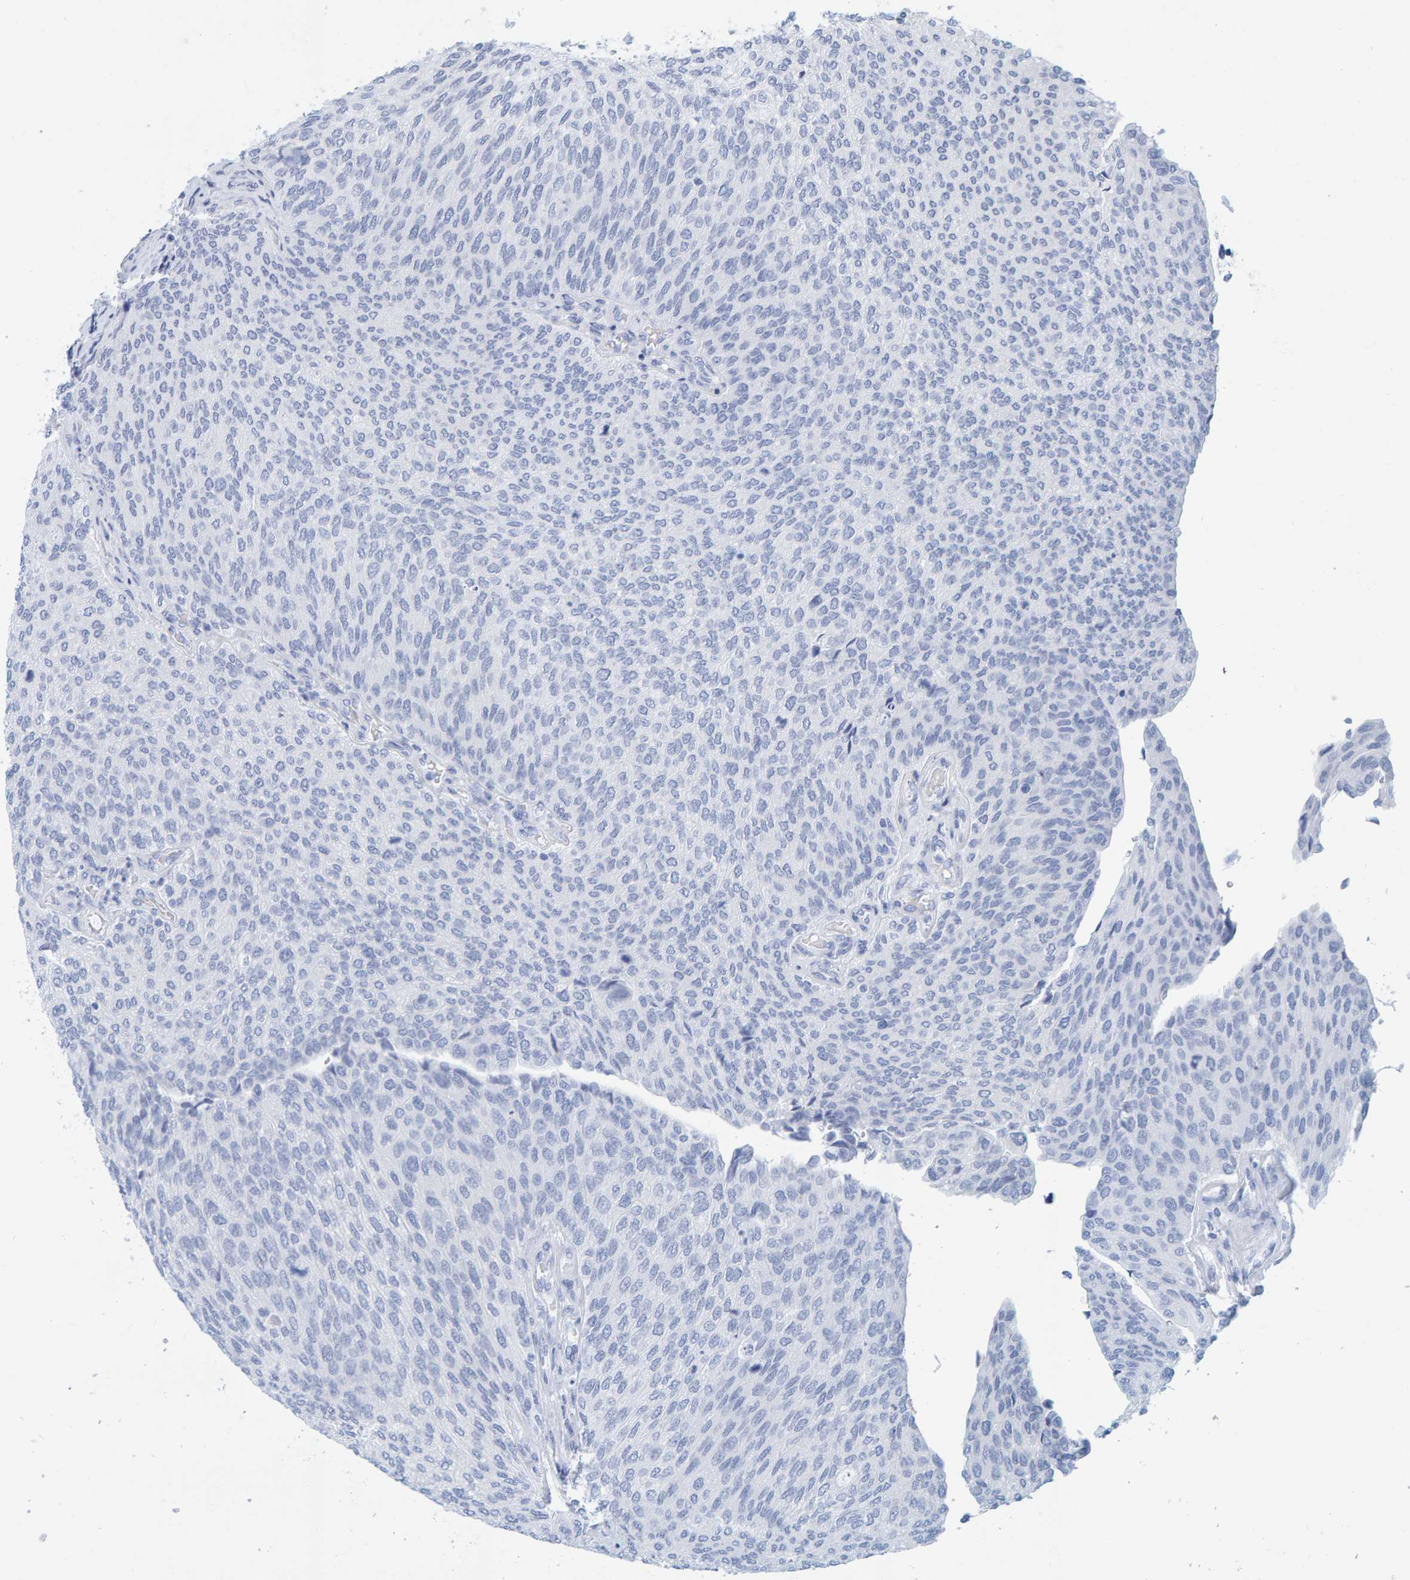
{"staining": {"intensity": "negative", "quantity": "none", "location": "none"}, "tissue": "urothelial cancer", "cell_type": "Tumor cells", "image_type": "cancer", "snomed": [{"axis": "morphology", "description": "Urothelial carcinoma, Low grade"}, {"axis": "topography", "description": "Urinary bladder"}], "caption": "Immunohistochemistry histopathology image of human urothelial cancer stained for a protein (brown), which demonstrates no expression in tumor cells. The staining is performed using DAB brown chromogen with nuclei counter-stained in using hematoxylin.", "gene": "SFTPC", "patient": {"sex": "female", "age": 79}}